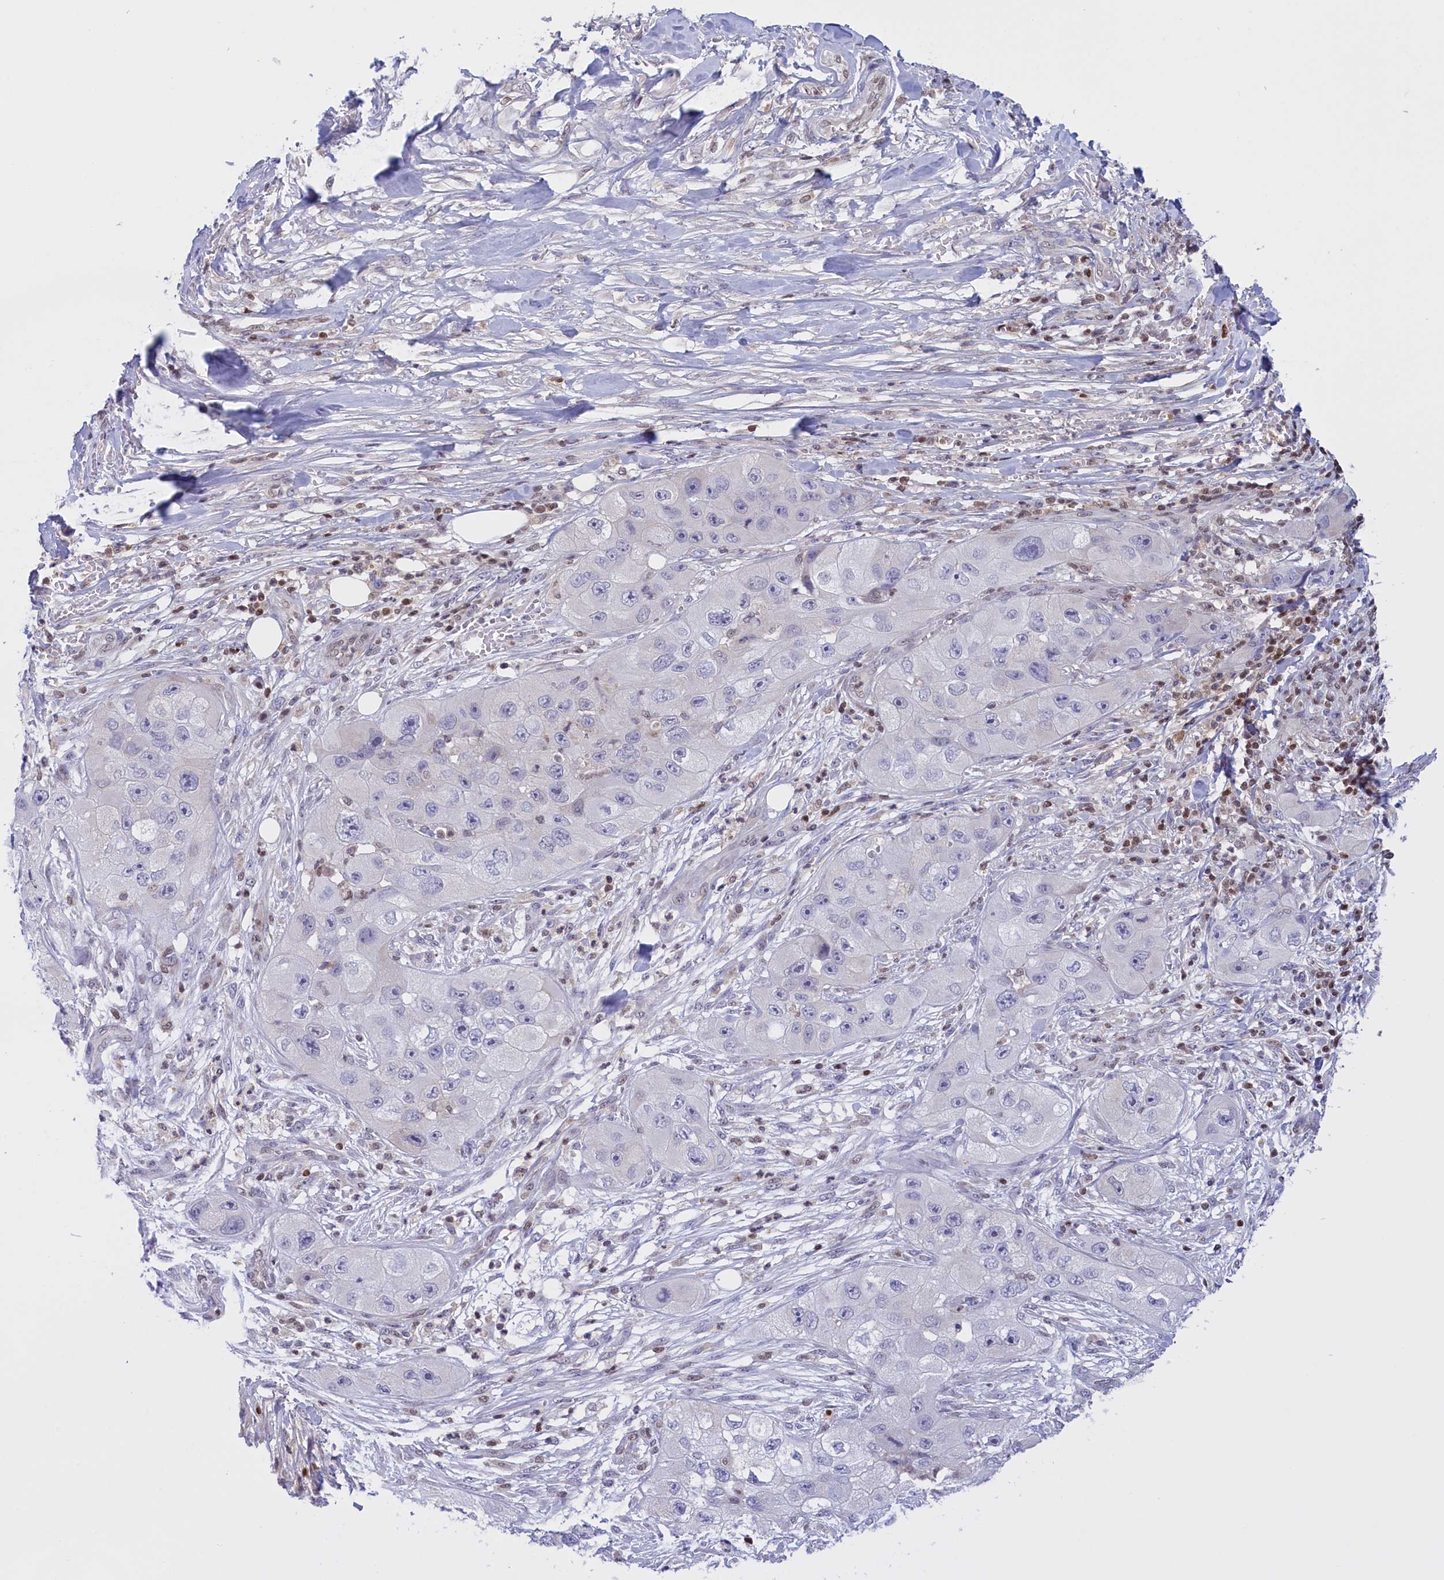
{"staining": {"intensity": "negative", "quantity": "none", "location": "none"}, "tissue": "skin cancer", "cell_type": "Tumor cells", "image_type": "cancer", "snomed": [{"axis": "morphology", "description": "Squamous cell carcinoma, NOS"}, {"axis": "topography", "description": "Skin"}, {"axis": "topography", "description": "Subcutis"}], "caption": "High magnification brightfield microscopy of skin cancer (squamous cell carcinoma) stained with DAB (brown) and counterstained with hematoxylin (blue): tumor cells show no significant expression. Nuclei are stained in blue.", "gene": "IZUMO2", "patient": {"sex": "male", "age": 73}}